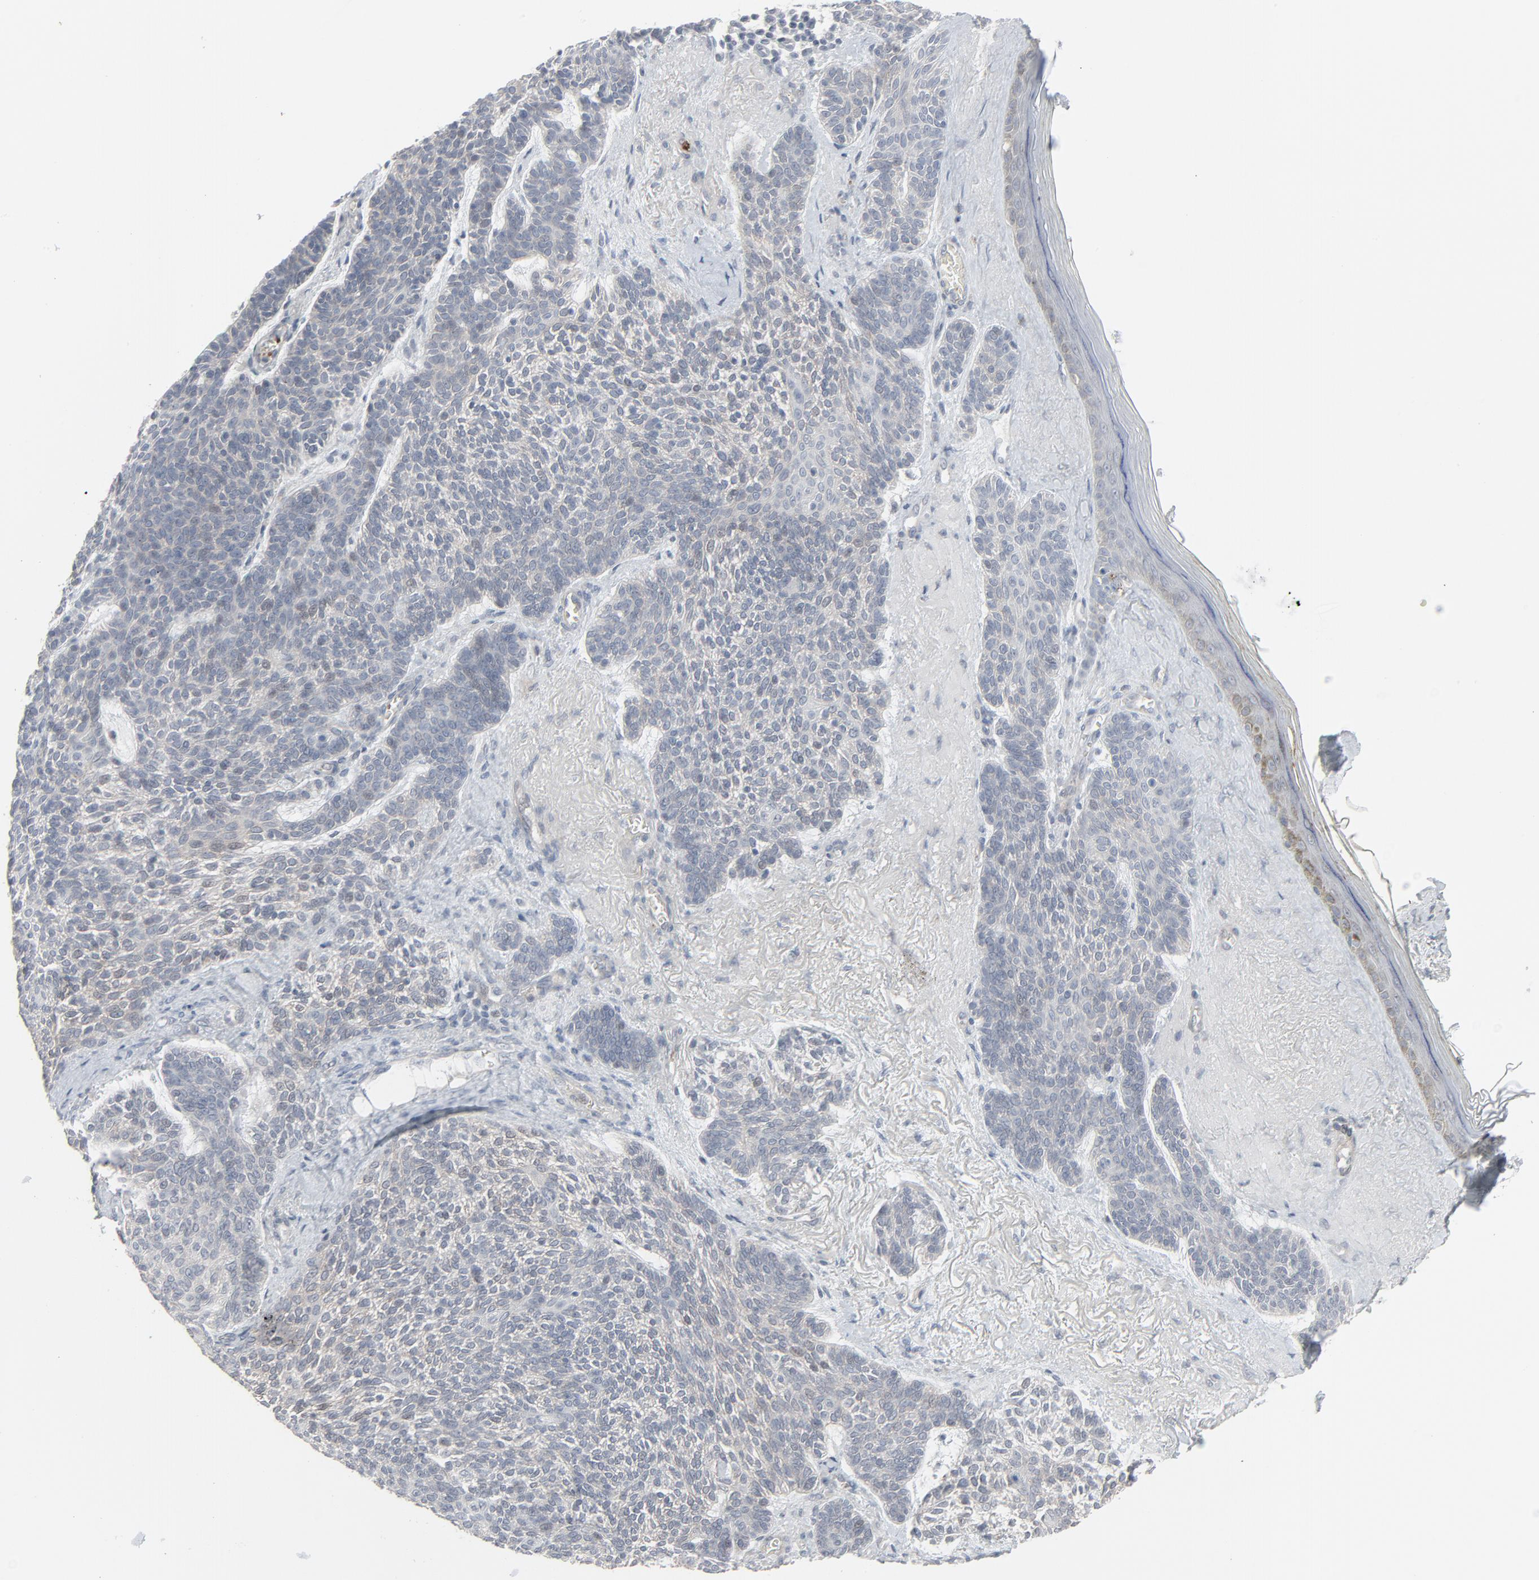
{"staining": {"intensity": "negative", "quantity": "none", "location": "none"}, "tissue": "skin cancer", "cell_type": "Tumor cells", "image_type": "cancer", "snomed": [{"axis": "morphology", "description": "Normal tissue, NOS"}, {"axis": "morphology", "description": "Basal cell carcinoma"}, {"axis": "topography", "description": "Skin"}], "caption": "Immunohistochemical staining of skin cancer displays no significant positivity in tumor cells.", "gene": "NEUROD1", "patient": {"sex": "female", "age": 70}}